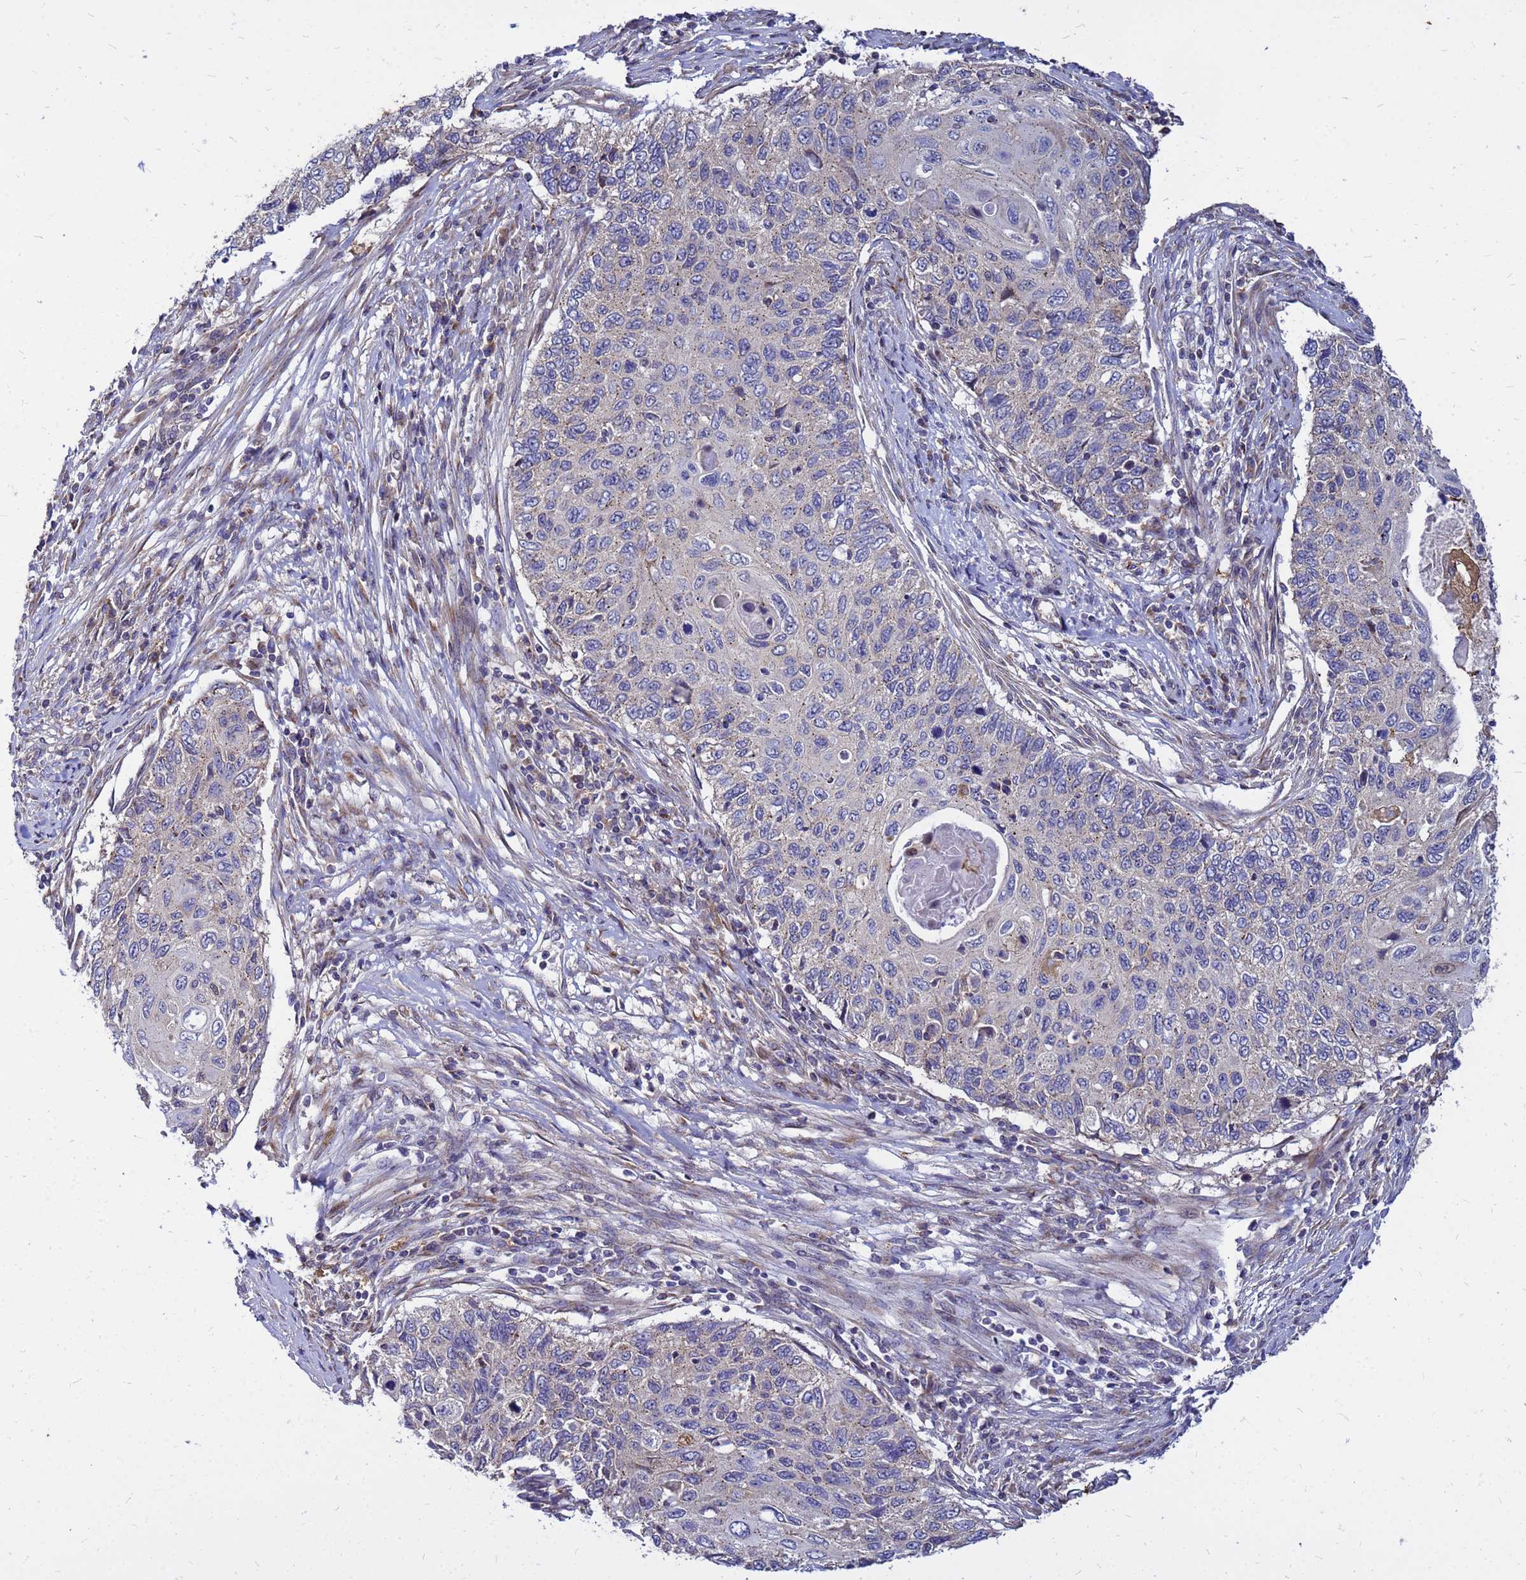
{"staining": {"intensity": "weak", "quantity": "<25%", "location": "cytoplasmic/membranous"}, "tissue": "cervical cancer", "cell_type": "Tumor cells", "image_type": "cancer", "snomed": [{"axis": "morphology", "description": "Squamous cell carcinoma, NOS"}, {"axis": "topography", "description": "Cervix"}], "caption": "There is no significant staining in tumor cells of cervical cancer (squamous cell carcinoma).", "gene": "MOB2", "patient": {"sex": "female", "age": 70}}